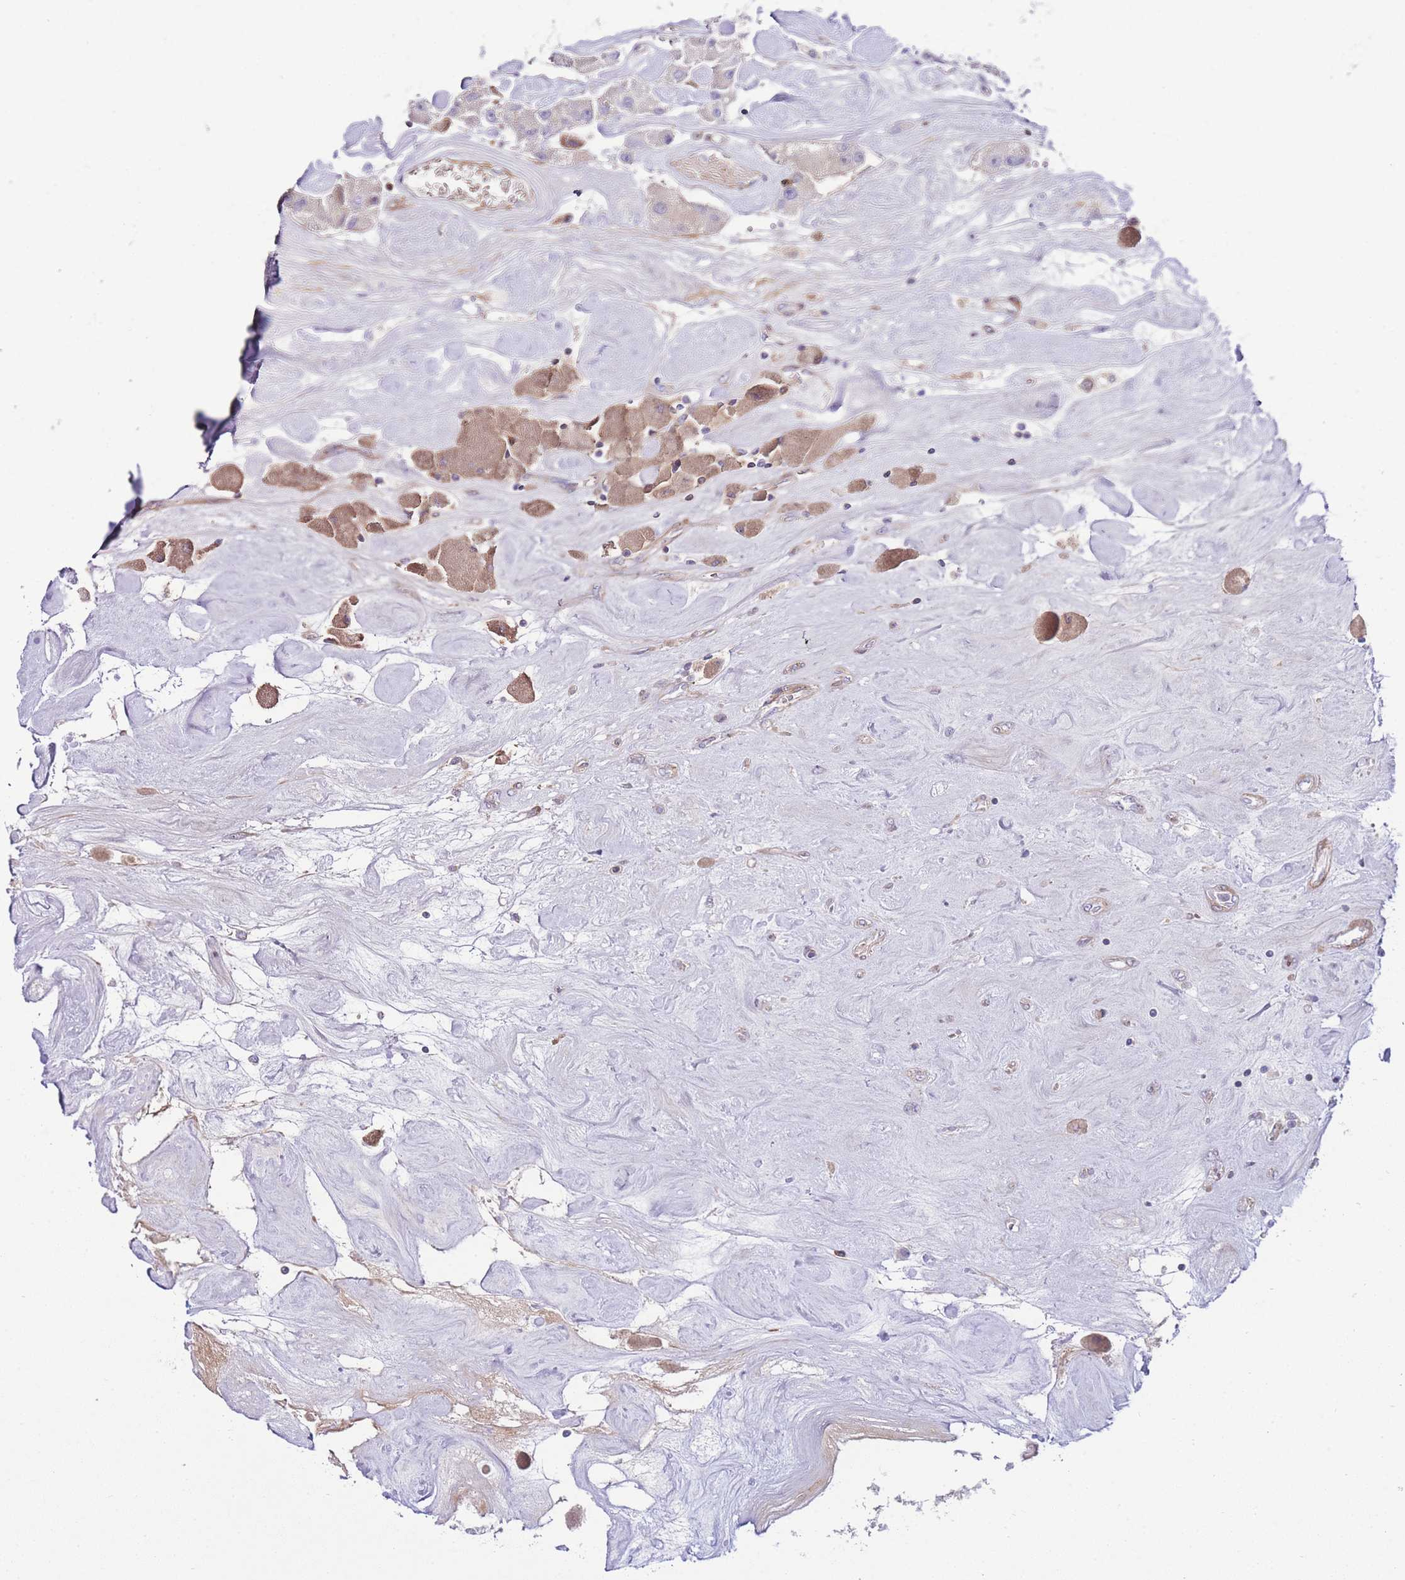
{"staining": {"intensity": "negative", "quantity": "none", "location": "none"}, "tissue": "carcinoid", "cell_type": "Tumor cells", "image_type": "cancer", "snomed": [{"axis": "morphology", "description": "Carcinoid, malignant, NOS"}, {"axis": "topography", "description": "Pancreas"}], "caption": "Immunohistochemical staining of carcinoid reveals no significant staining in tumor cells.", "gene": "FBN3", "patient": {"sex": "male", "age": 41}}